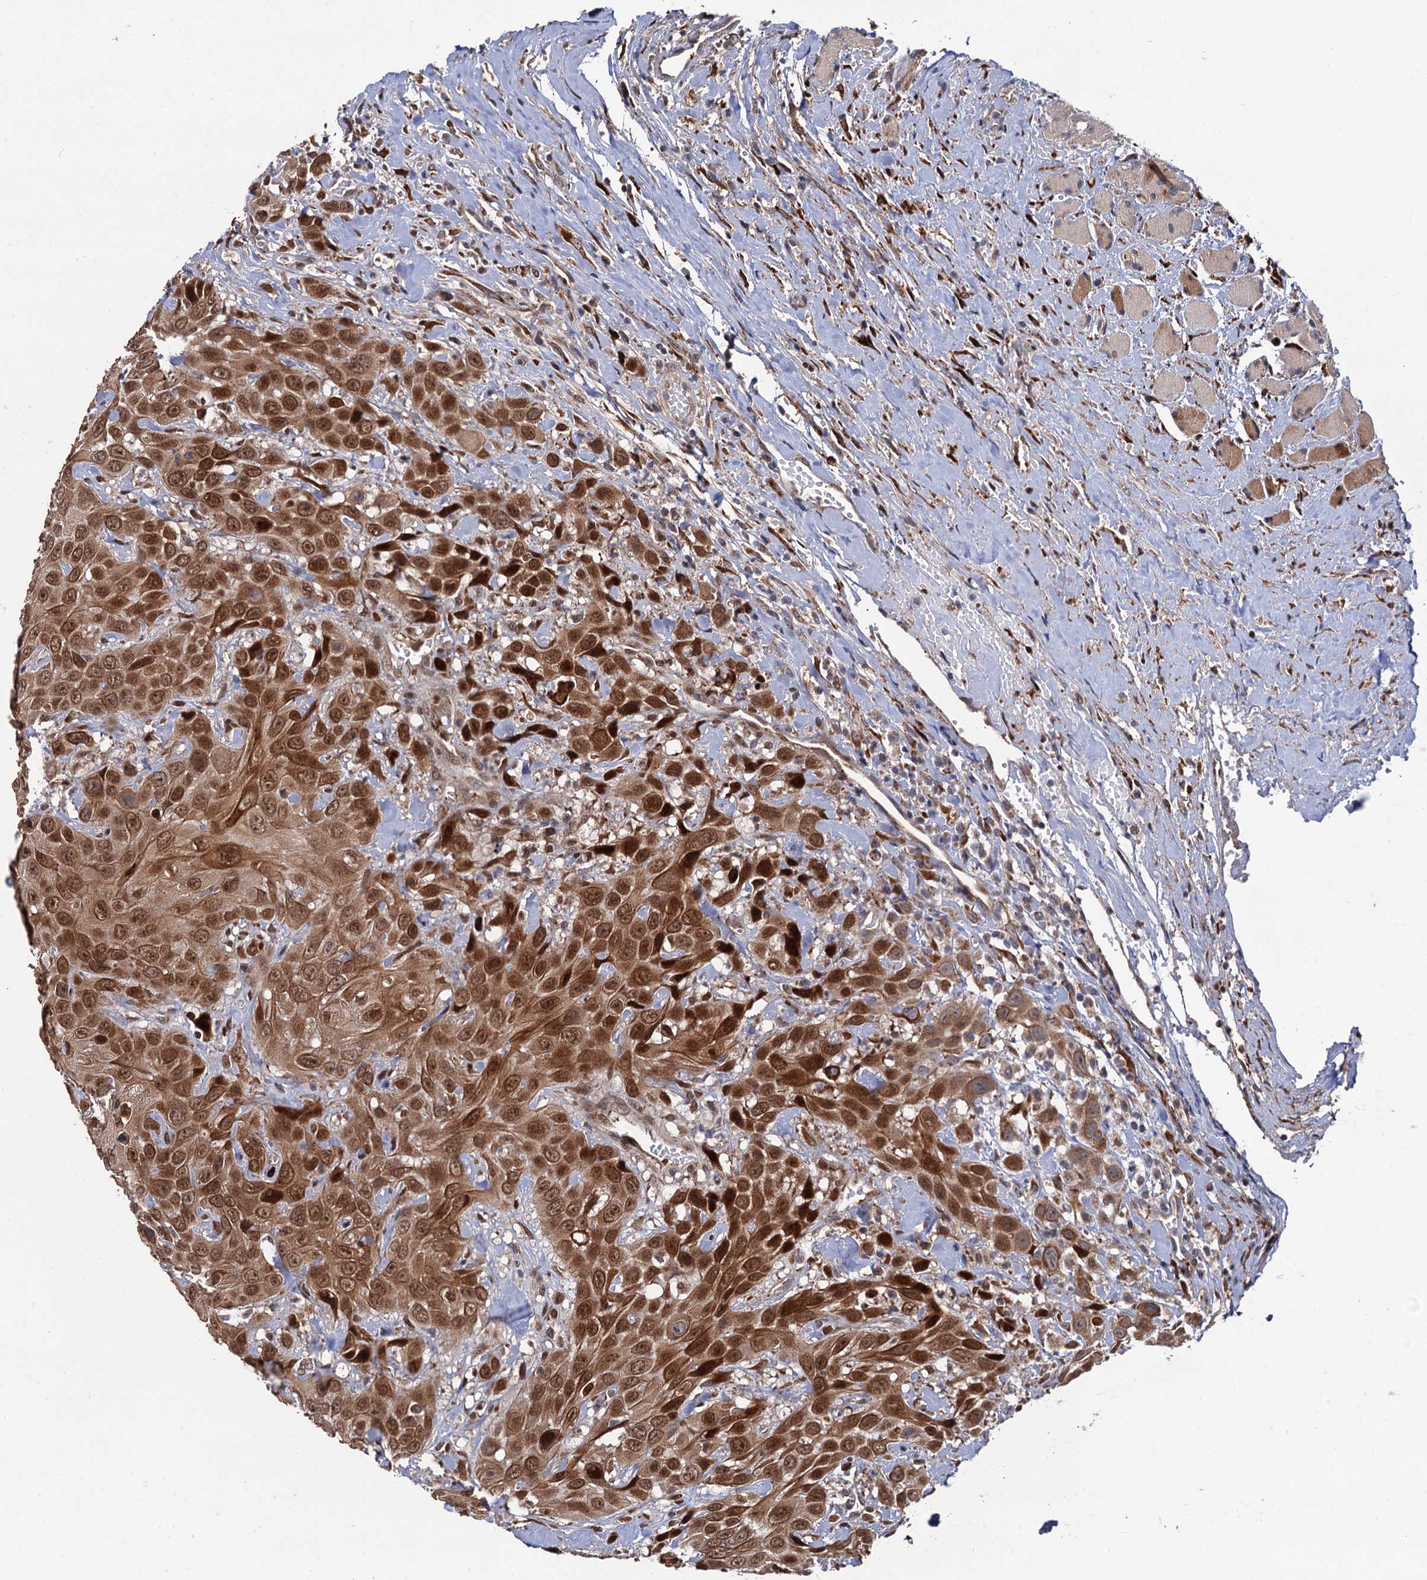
{"staining": {"intensity": "moderate", "quantity": ">75%", "location": "cytoplasmic/membranous,nuclear"}, "tissue": "head and neck cancer", "cell_type": "Tumor cells", "image_type": "cancer", "snomed": [{"axis": "morphology", "description": "Squamous cell carcinoma, NOS"}, {"axis": "topography", "description": "Head-Neck"}], "caption": "Immunohistochemistry (IHC) of human head and neck cancer exhibits medium levels of moderate cytoplasmic/membranous and nuclear positivity in about >75% of tumor cells.", "gene": "LRRC63", "patient": {"sex": "male", "age": 81}}